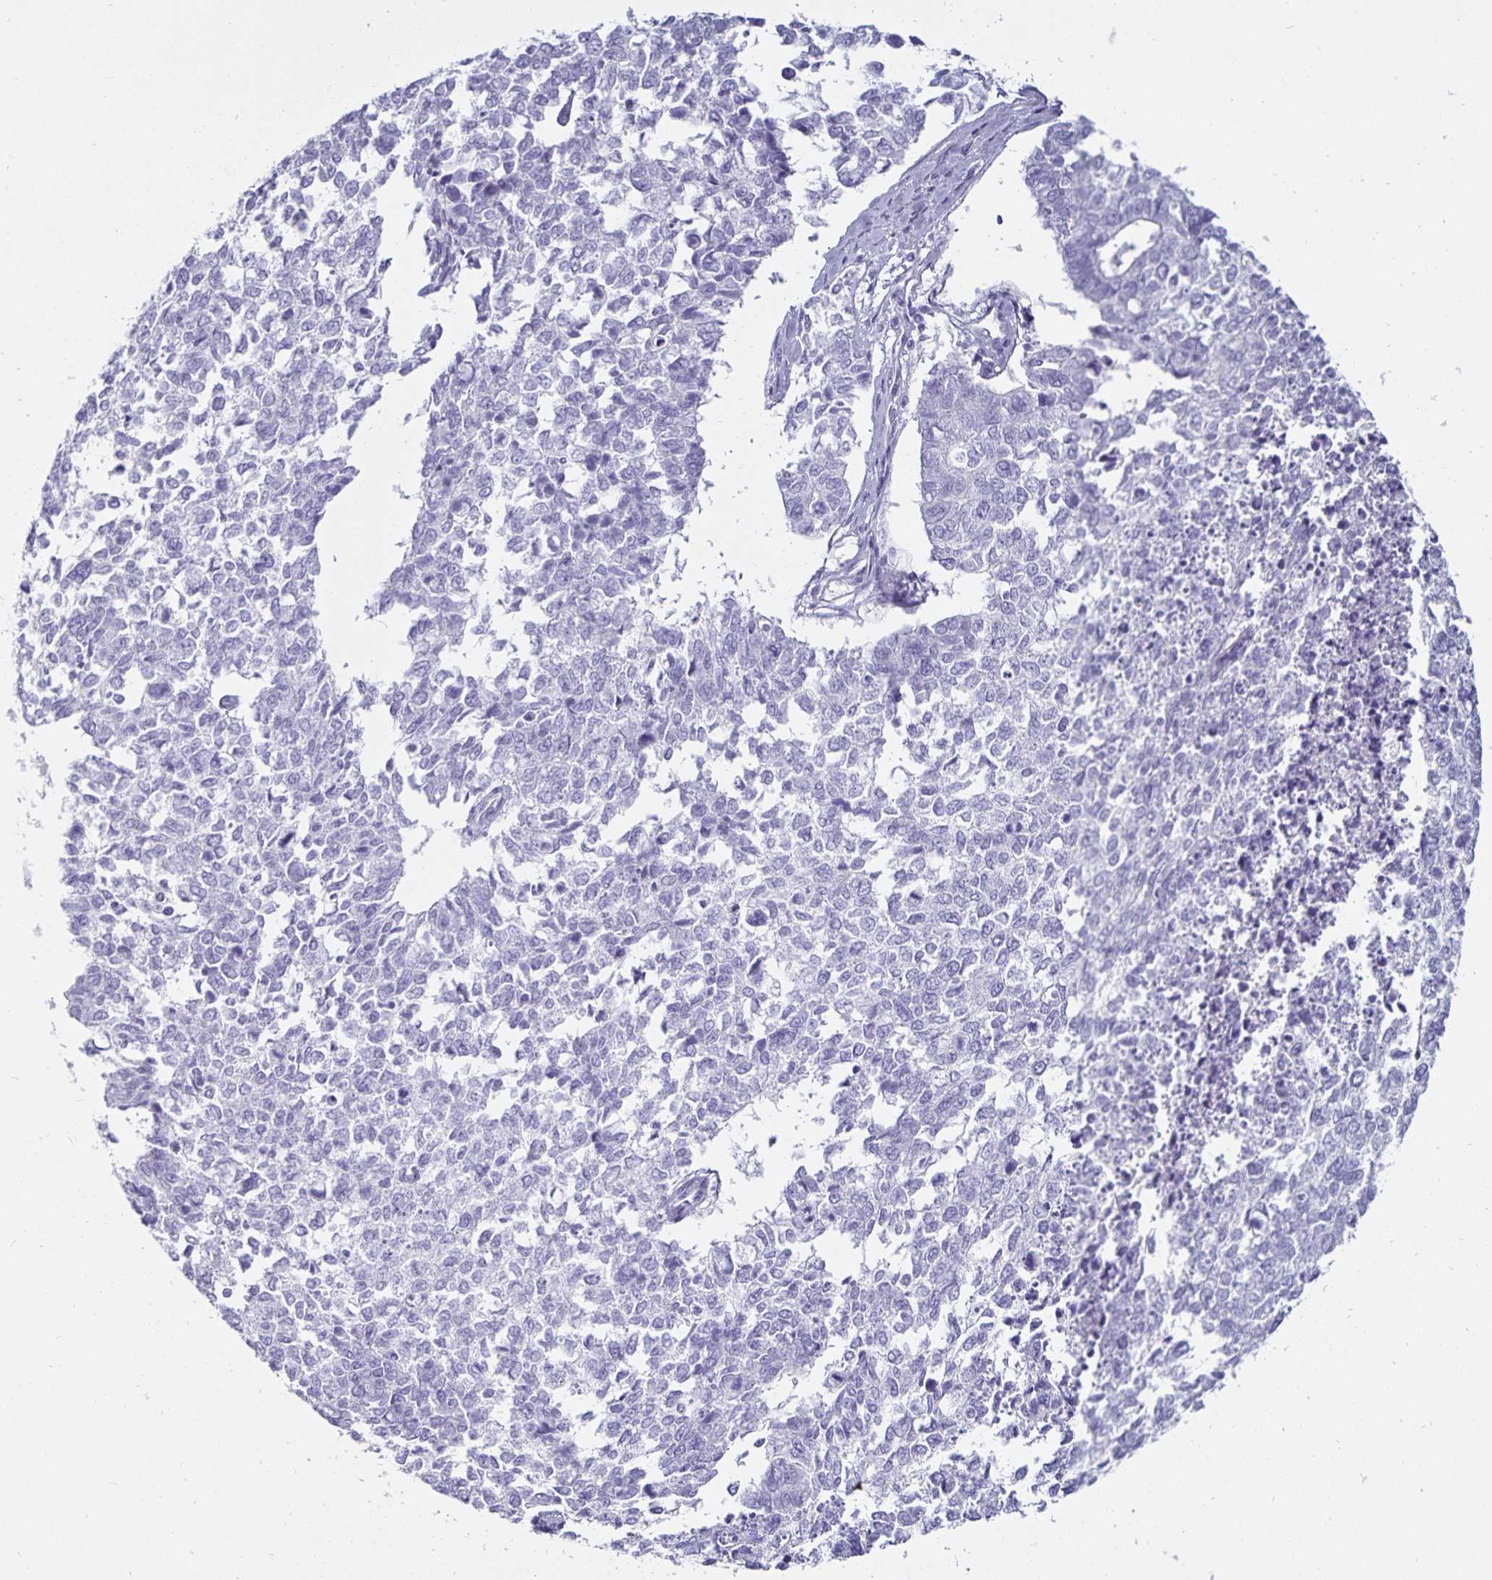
{"staining": {"intensity": "negative", "quantity": "none", "location": "none"}, "tissue": "cervical cancer", "cell_type": "Tumor cells", "image_type": "cancer", "snomed": [{"axis": "morphology", "description": "Adenocarcinoma, NOS"}, {"axis": "topography", "description": "Cervix"}], "caption": "IHC photomicrograph of human cervical cancer stained for a protein (brown), which demonstrates no staining in tumor cells.", "gene": "DEFA6", "patient": {"sex": "female", "age": 63}}